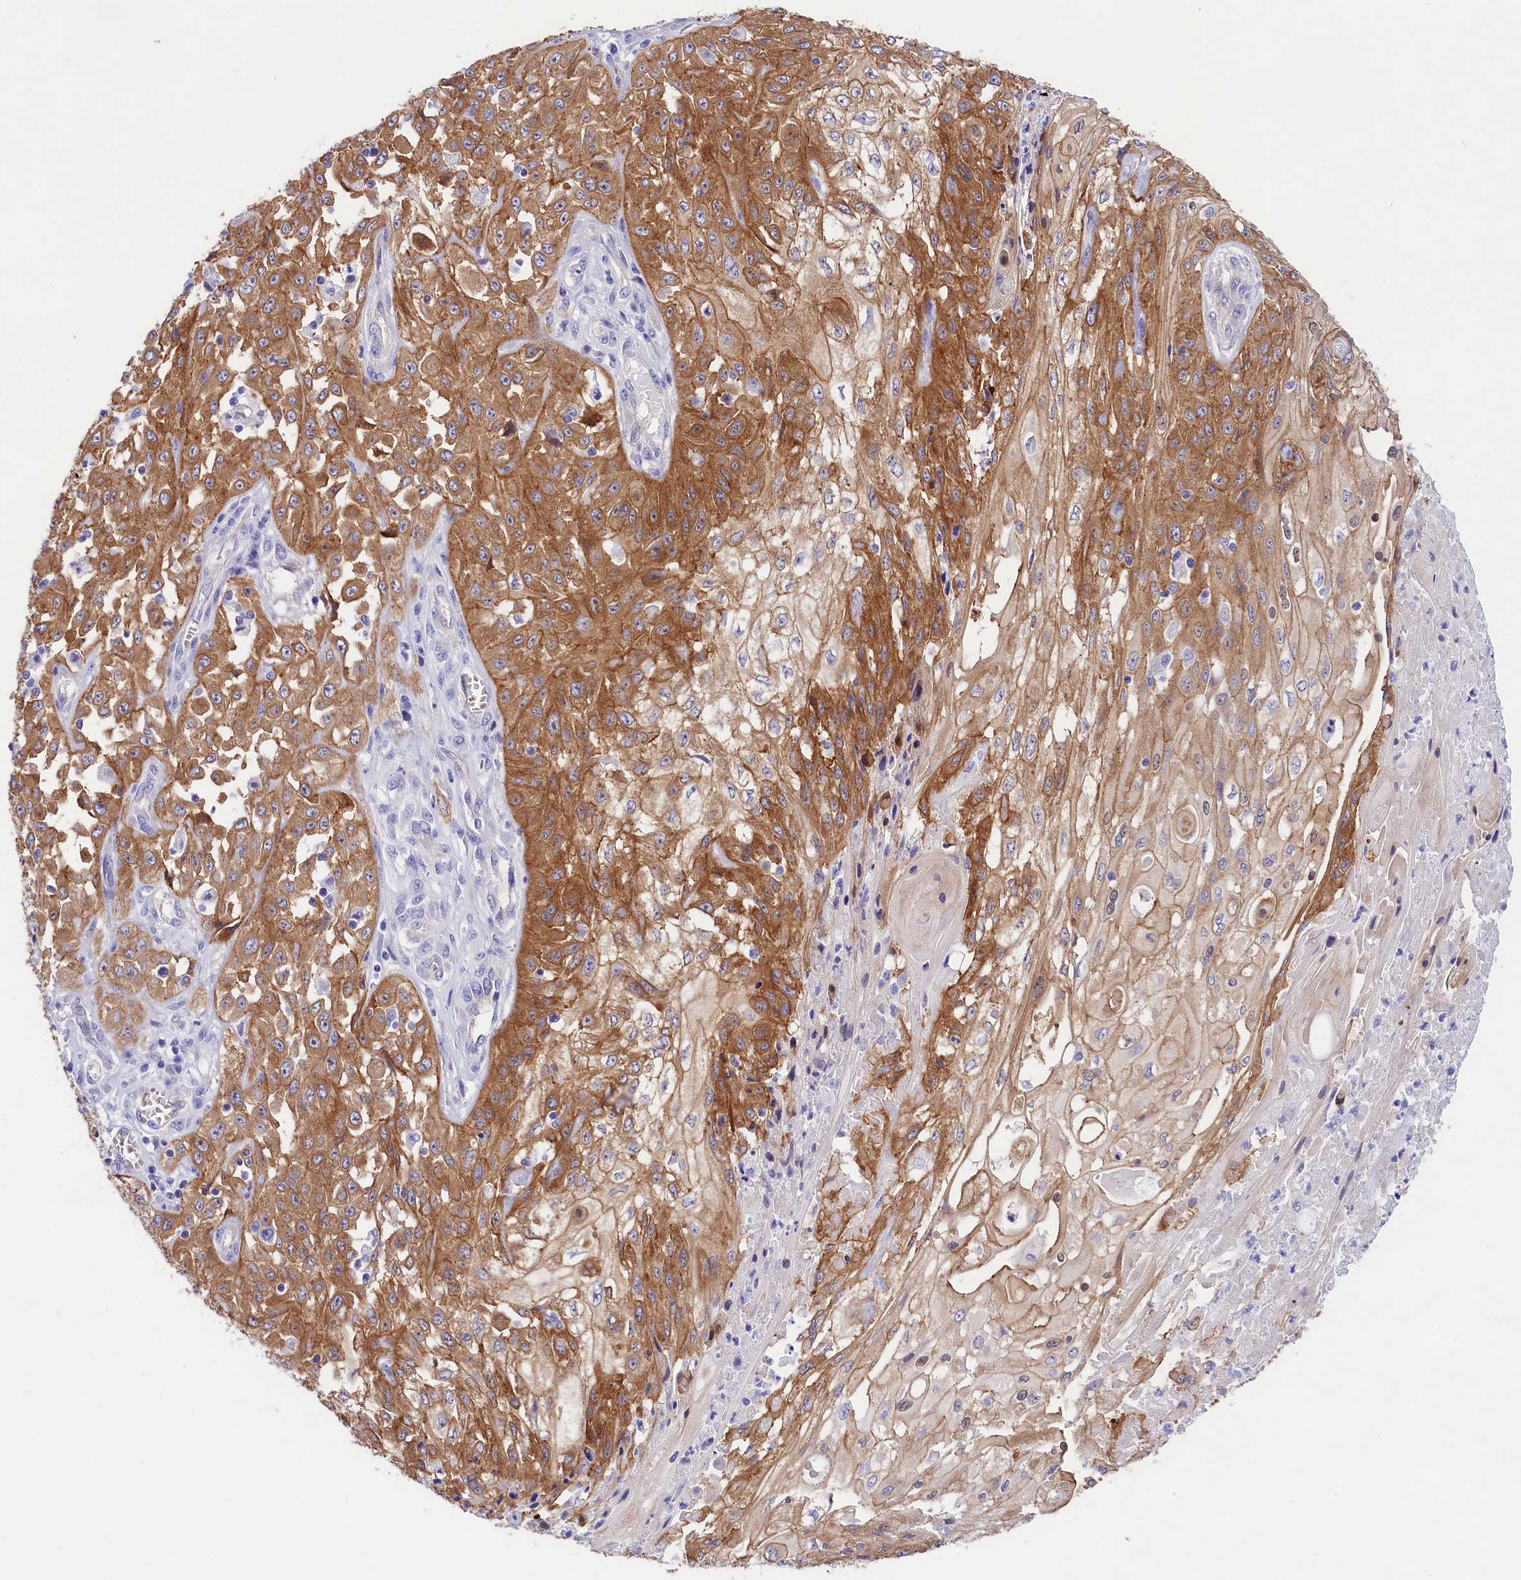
{"staining": {"intensity": "moderate", "quantity": ">75%", "location": "cytoplasmic/membranous"}, "tissue": "skin cancer", "cell_type": "Tumor cells", "image_type": "cancer", "snomed": [{"axis": "morphology", "description": "Squamous cell carcinoma, NOS"}, {"axis": "morphology", "description": "Squamous cell carcinoma, metastatic, NOS"}, {"axis": "topography", "description": "Skin"}, {"axis": "topography", "description": "Lymph node"}], "caption": "Immunohistochemical staining of human metastatic squamous cell carcinoma (skin) demonstrates medium levels of moderate cytoplasmic/membranous protein expression in approximately >75% of tumor cells. (DAB IHC, brown staining for protein, blue staining for nuclei).", "gene": "PPP1R13L", "patient": {"sex": "male", "age": 75}}